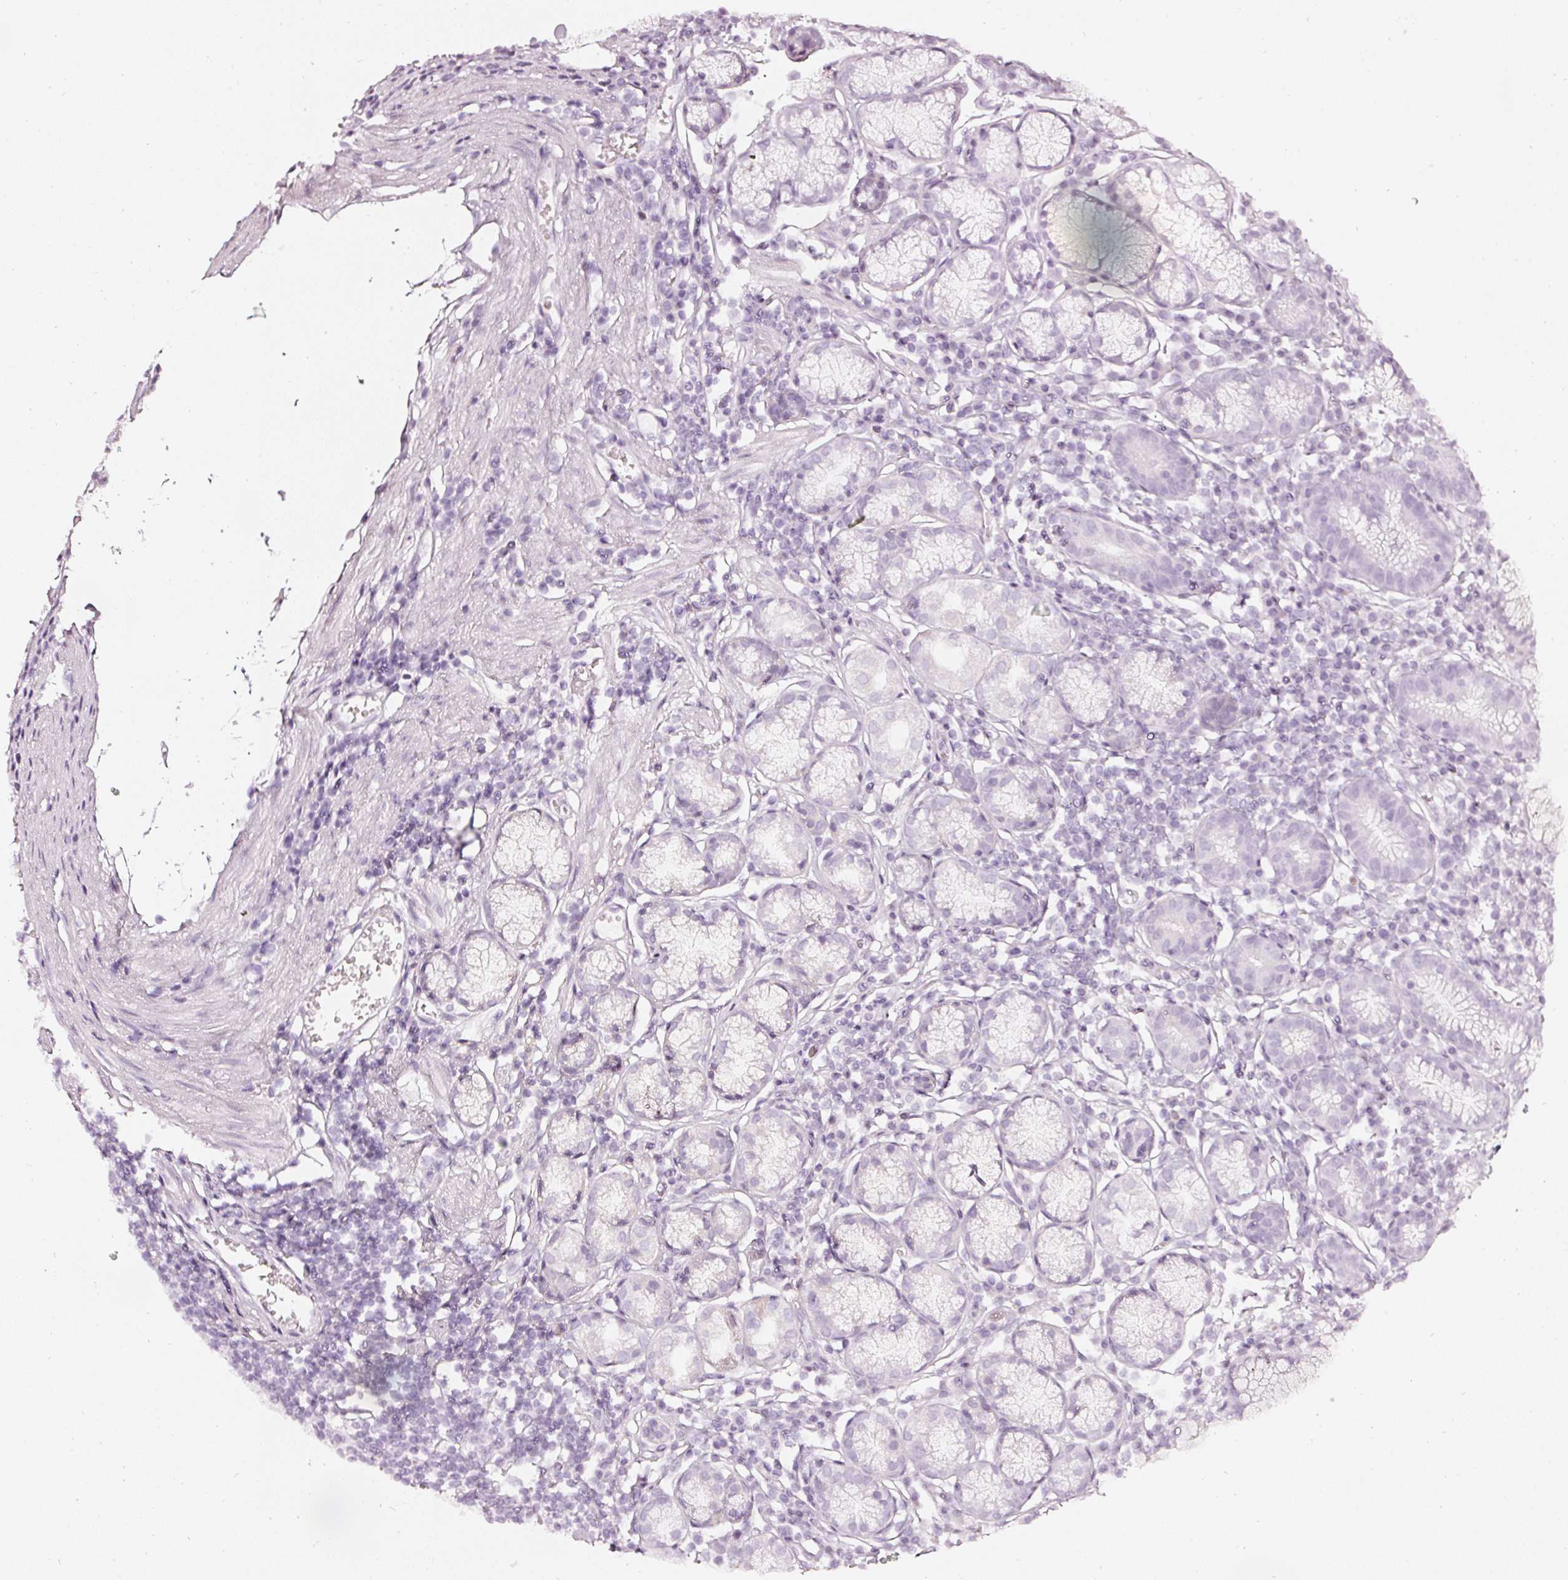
{"staining": {"intensity": "negative", "quantity": "none", "location": "none"}, "tissue": "stomach", "cell_type": "Glandular cells", "image_type": "normal", "snomed": [{"axis": "morphology", "description": "Normal tissue, NOS"}, {"axis": "topography", "description": "Stomach"}], "caption": "An immunohistochemistry image of normal stomach is shown. There is no staining in glandular cells of stomach. (IHC, brightfield microscopy, high magnification).", "gene": "CNP", "patient": {"sex": "male", "age": 55}}